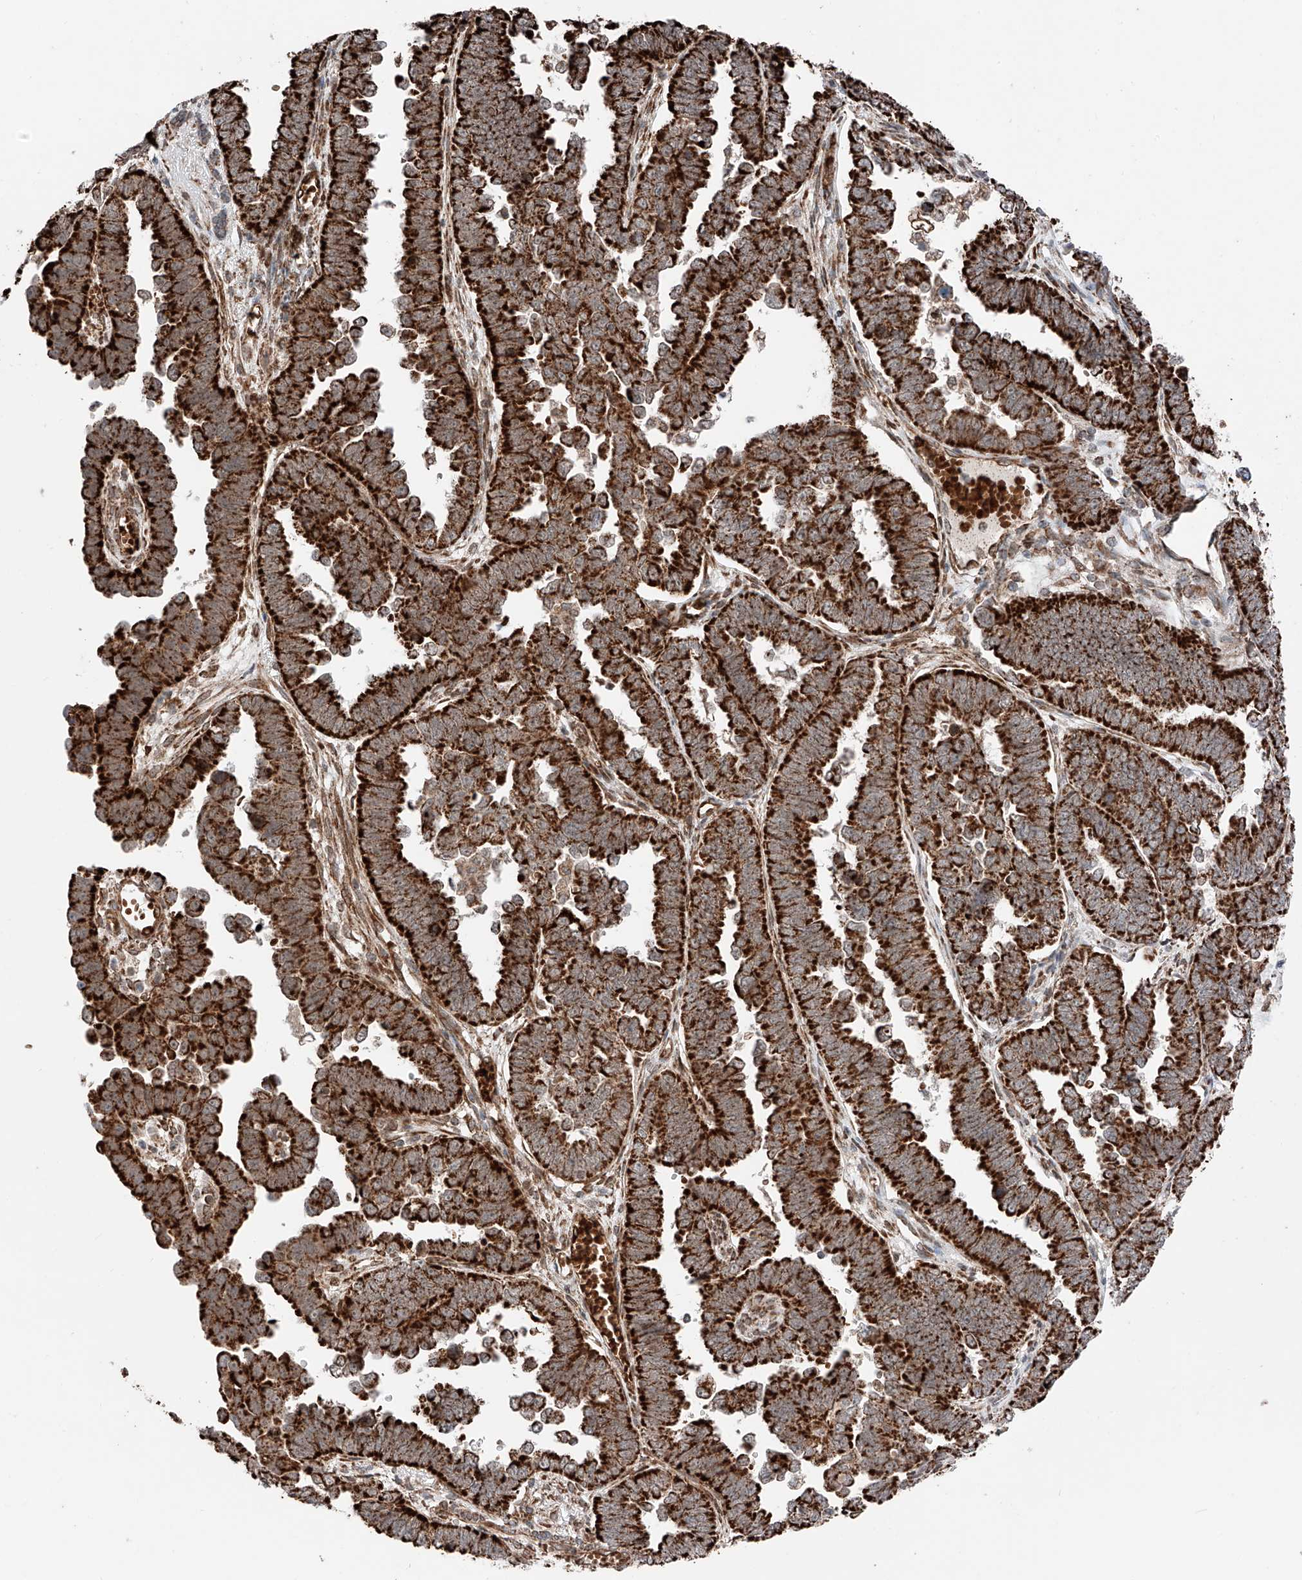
{"staining": {"intensity": "strong", "quantity": ">75%", "location": "cytoplasmic/membranous"}, "tissue": "endometrial cancer", "cell_type": "Tumor cells", "image_type": "cancer", "snomed": [{"axis": "morphology", "description": "Adenocarcinoma, NOS"}, {"axis": "topography", "description": "Endometrium"}], "caption": "Immunohistochemical staining of human adenocarcinoma (endometrial) demonstrates strong cytoplasmic/membranous protein staining in approximately >75% of tumor cells.", "gene": "ZSCAN29", "patient": {"sex": "female", "age": 75}}